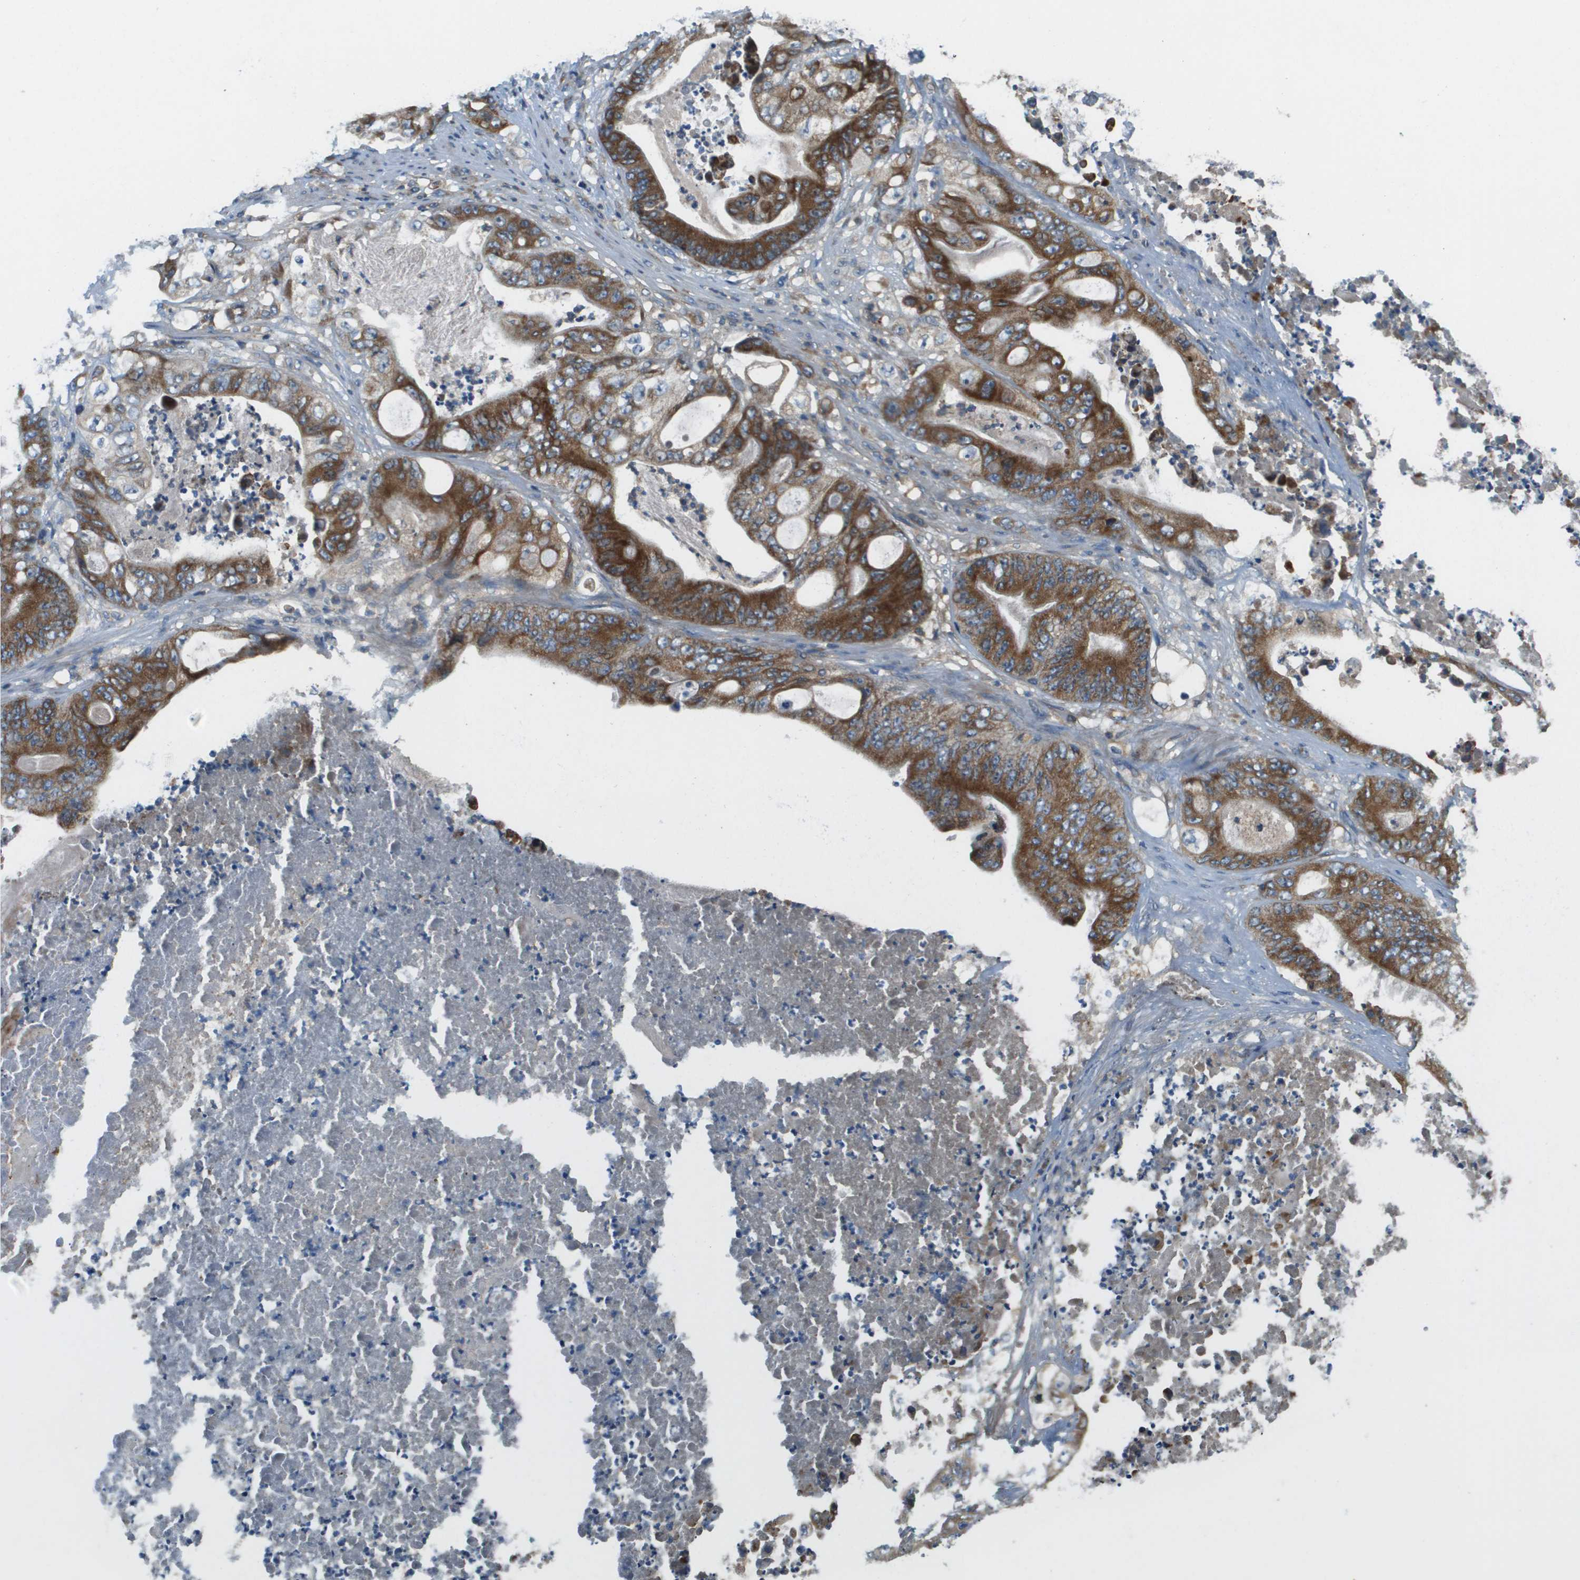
{"staining": {"intensity": "moderate", "quantity": ">75%", "location": "cytoplasmic/membranous"}, "tissue": "stomach cancer", "cell_type": "Tumor cells", "image_type": "cancer", "snomed": [{"axis": "morphology", "description": "Adenocarcinoma, NOS"}, {"axis": "topography", "description": "Stomach"}], "caption": "IHC of adenocarcinoma (stomach) demonstrates medium levels of moderate cytoplasmic/membranous staining in about >75% of tumor cells.", "gene": "SAMSN1", "patient": {"sex": "female", "age": 73}}